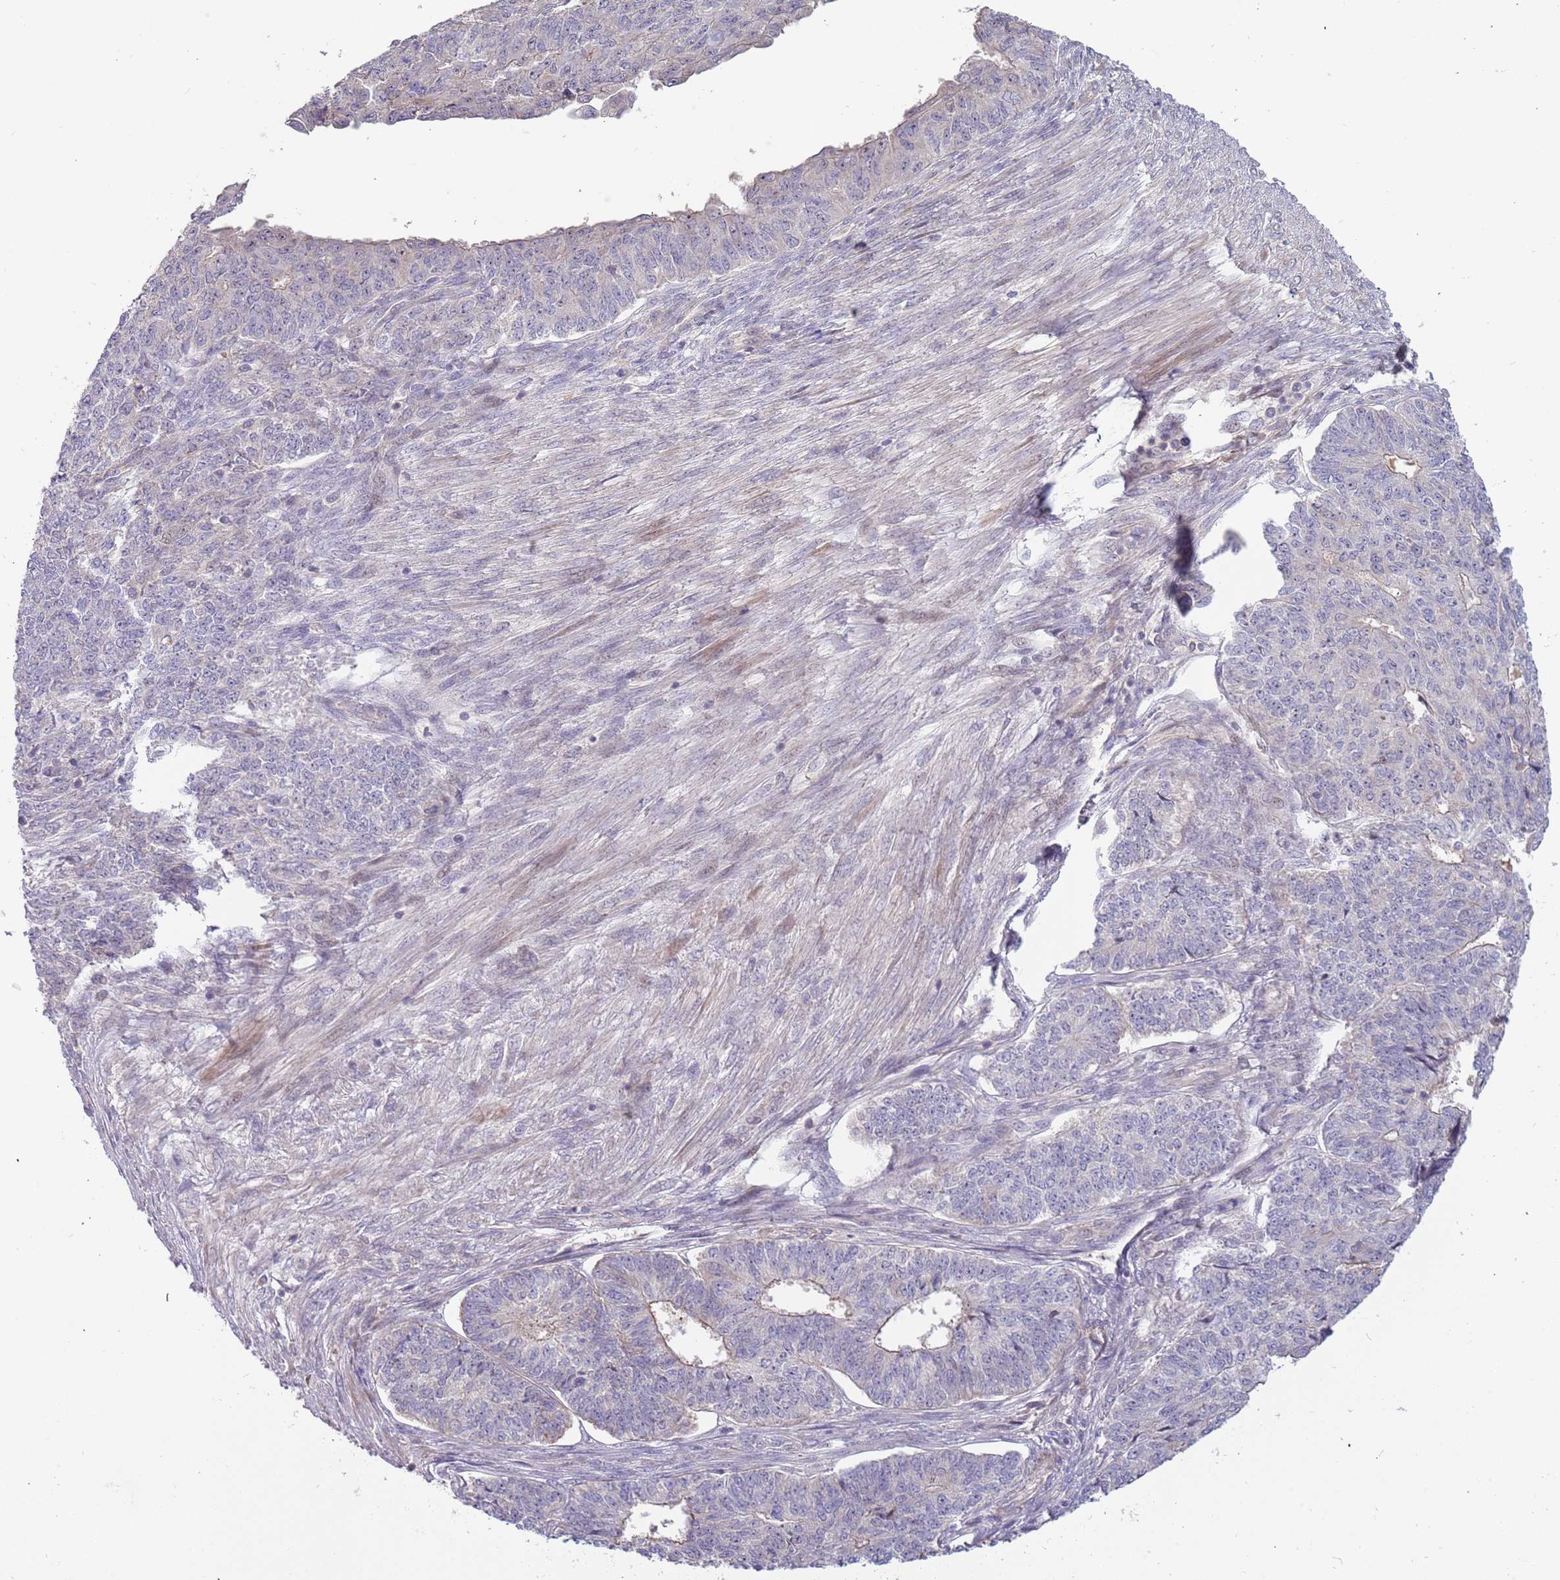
{"staining": {"intensity": "negative", "quantity": "none", "location": "none"}, "tissue": "endometrial cancer", "cell_type": "Tumor cells", "image_type": "cancer", "snomed": [{"axis": "morphology", "description": "Adenocarcinoma, NOS"}, {"axis": "topography", "description": "Endometrium"}], "caption": "Immunohistochemistry (IHC) micrograph of neoplastic tissue: endometrial cancer stained with DAB (3,3'-diaminobenzidine) reveals no significant protein staining in tumor cells.", "gene": "TRAPPC6B", "patient": {"sex": "female", "age": 32}}